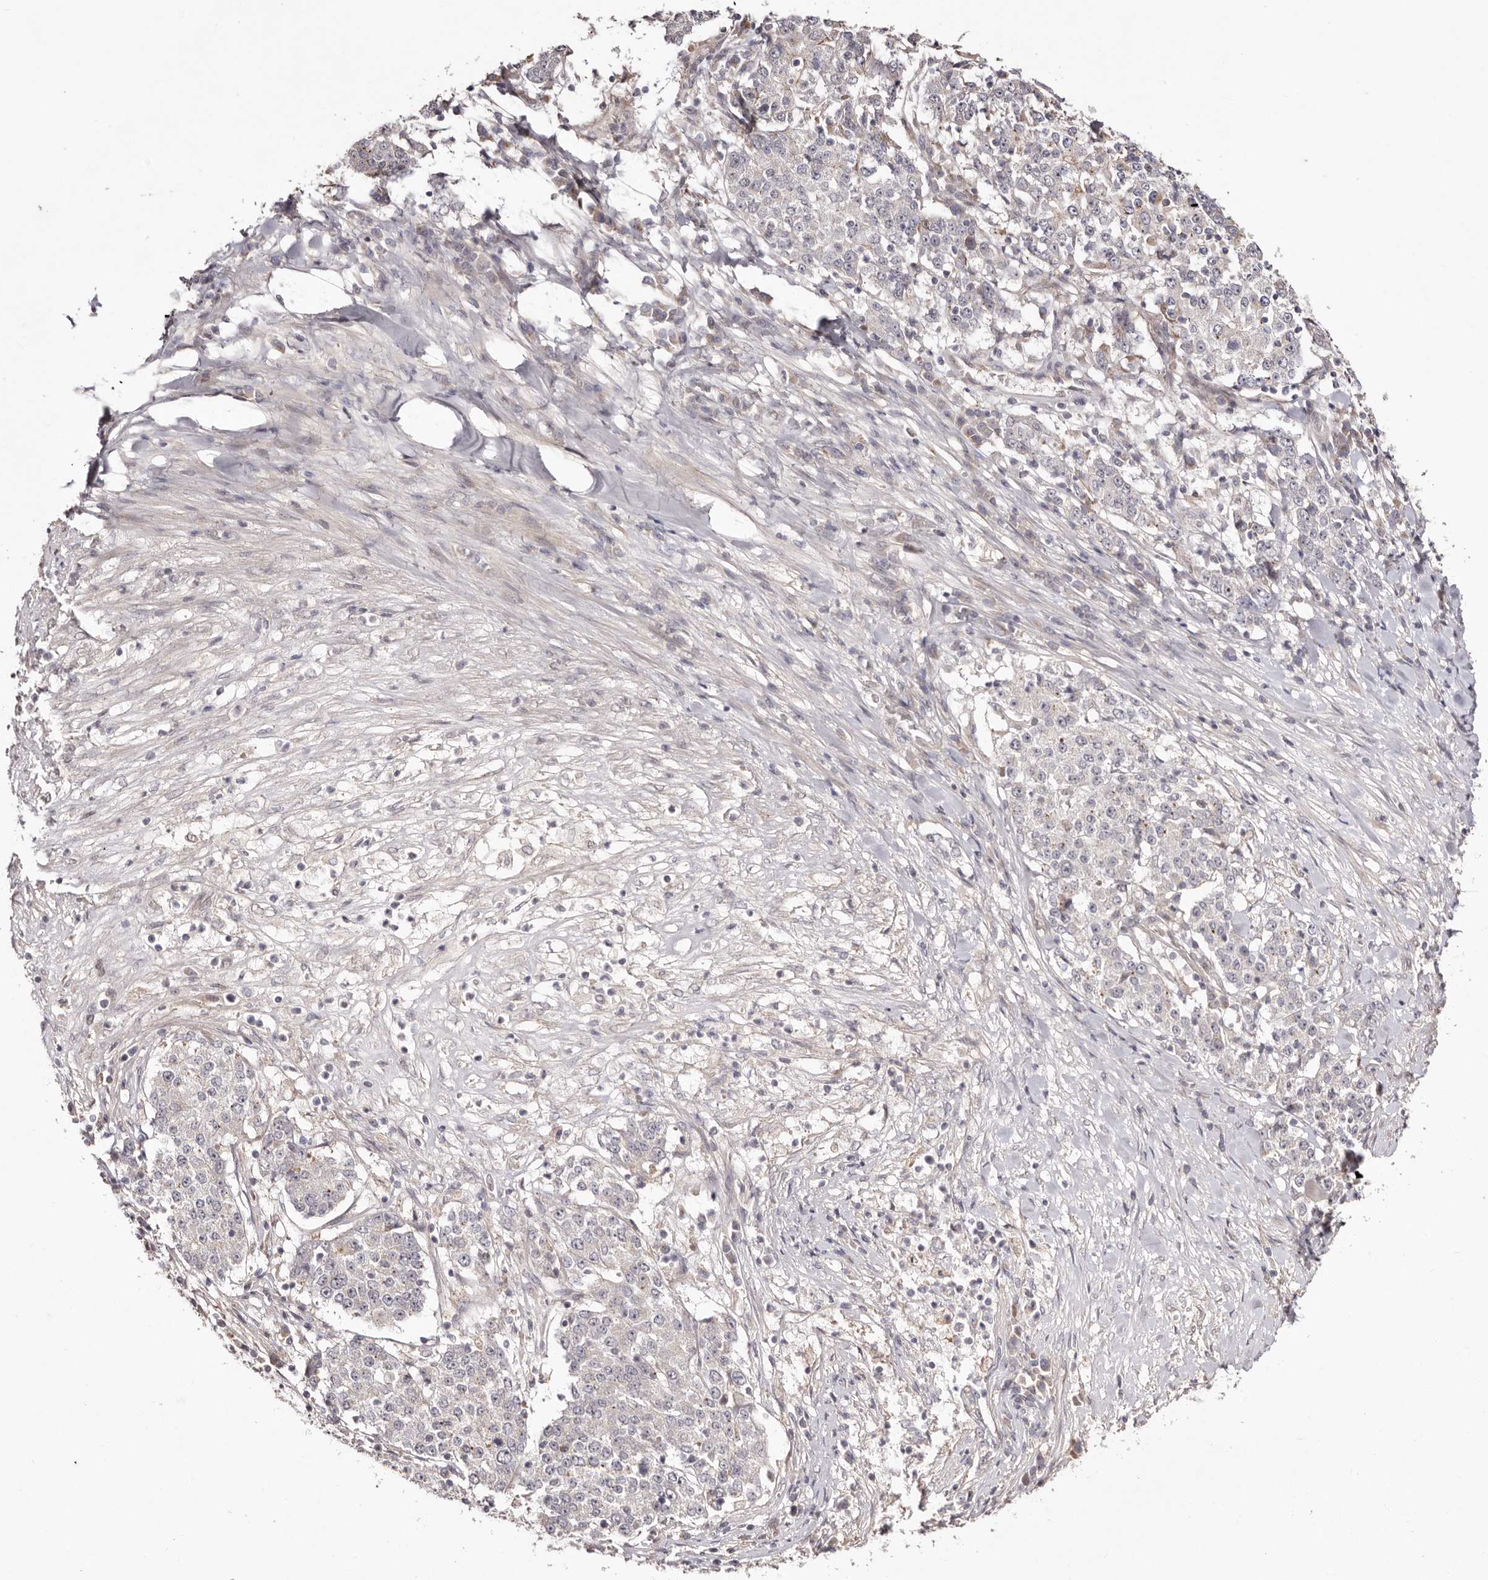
{"staining": {"intensity": "negative", "quantity": "none", "location": "none"}, "tissue": "stomach cancer", "cell_type": "Tumor cells", "image_type": "cancer", "snomed": [{"axis": "morphology", "description": "Adenocarcinoma, NOS"}, {"axis": "topography", "description": "Stomach"}], "caption": "The histopathology image shows no staining of tumor cells in adenocarcinoma (stomach). Brightfield microscopy of immunohistochemistry (IHC) stained with DAB (3,3'-diaminobenzidine) (brown) and hematoxylin (blue), captured at high magnification.", "gene": "EGR3", "patient": {"sex": "male", "age": 59}}